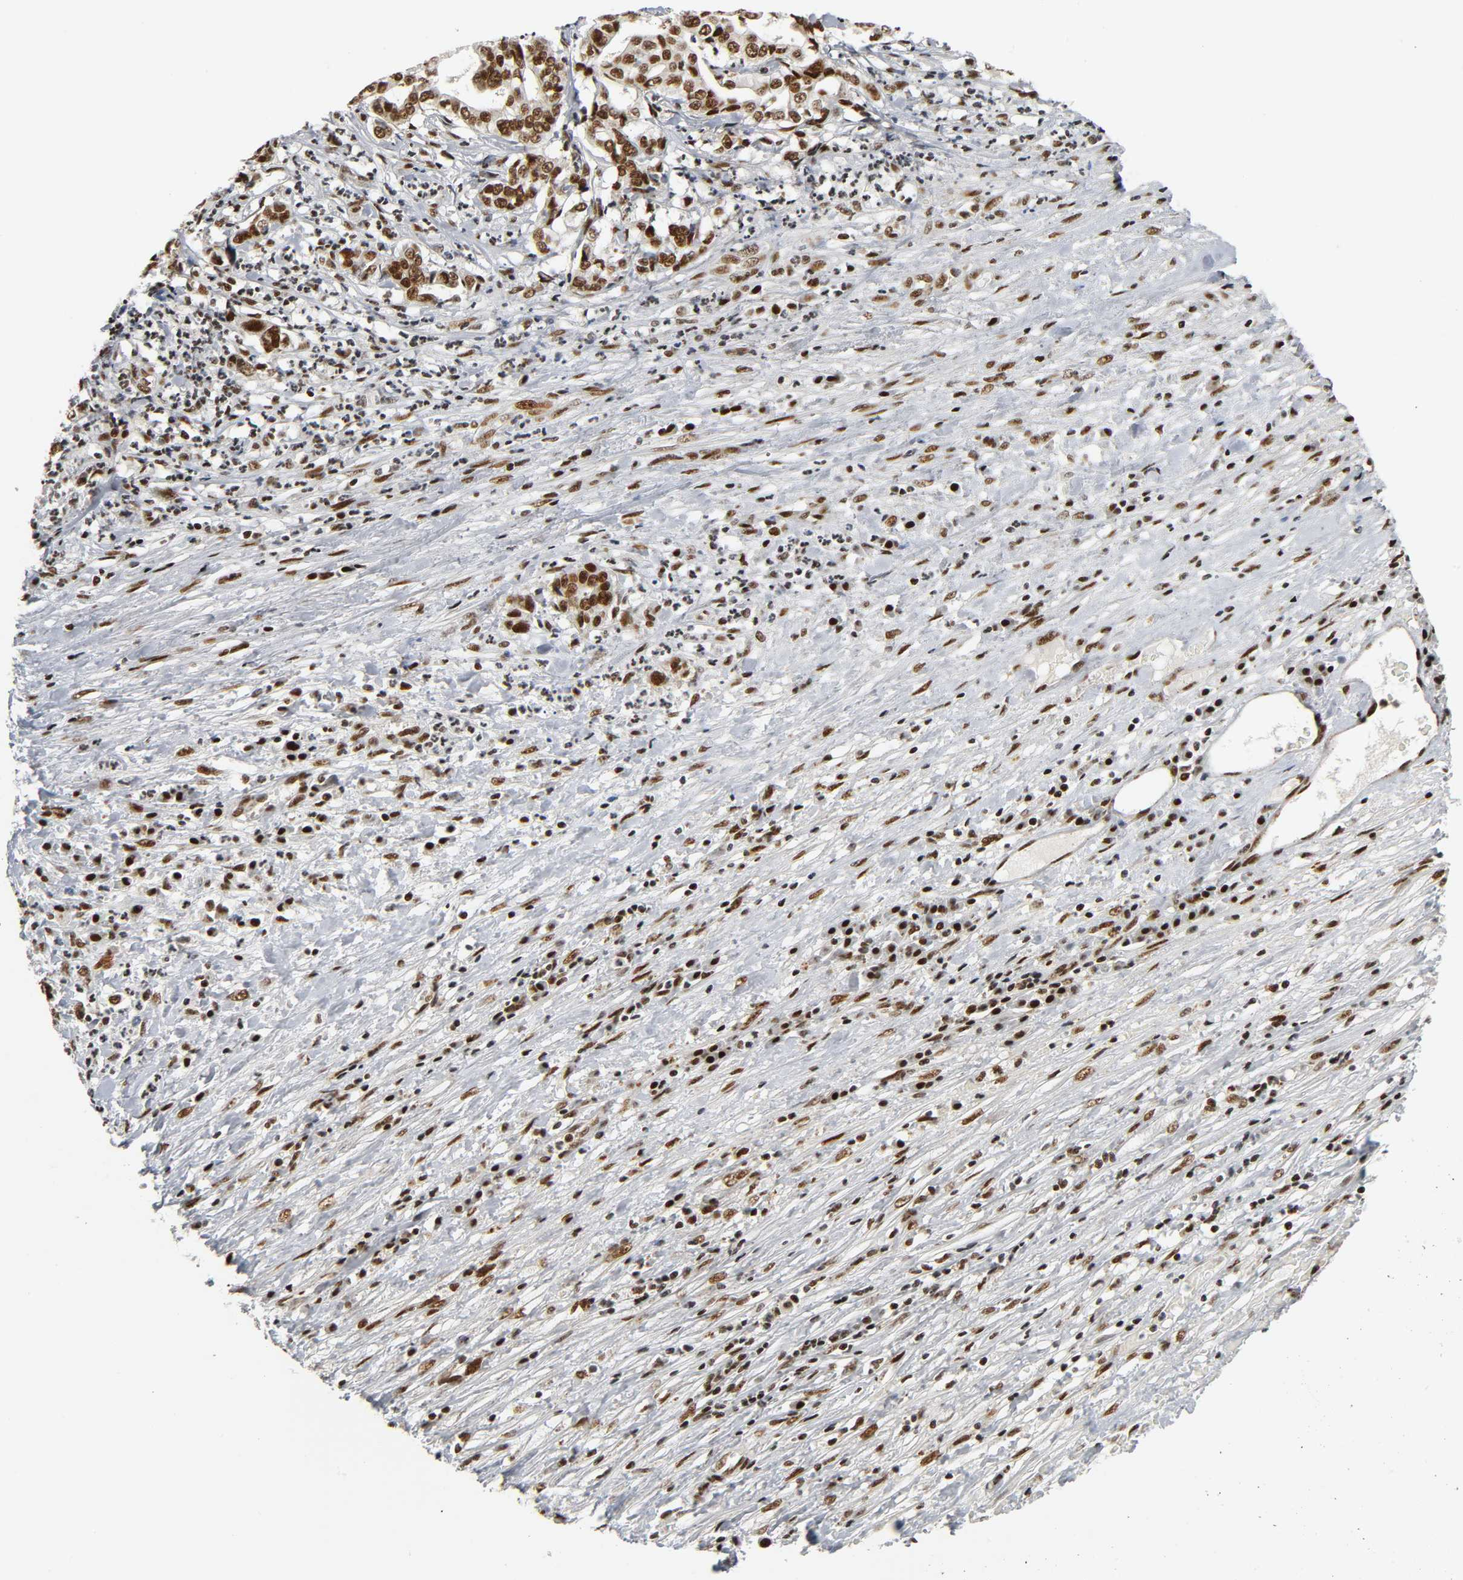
{"staining": {"intensity": "strong", "quantity": ">75%", "location": "nuclear"}, "tissue": "liver cancer", "cell_type": "Tumor cells", "image_type": "cancer", "snomed": [{"axis": "morphology", "description": "Cholangiocarcinoma"}, {"axis": "topography", "description": "Liver"}], "caption": "Liver cancer tissue displays strong nuclear expression in about >75% of tumor cells, visualized by immunohistochemistry. The staining is performed using DAB (3,3'-diaminobenzidine) brown chromogen to label protein expression. The nuclei are counter-stained blue using hematoxylin.", "gene": "CDK9", "patient": {"sex": "female", "age": 61}}